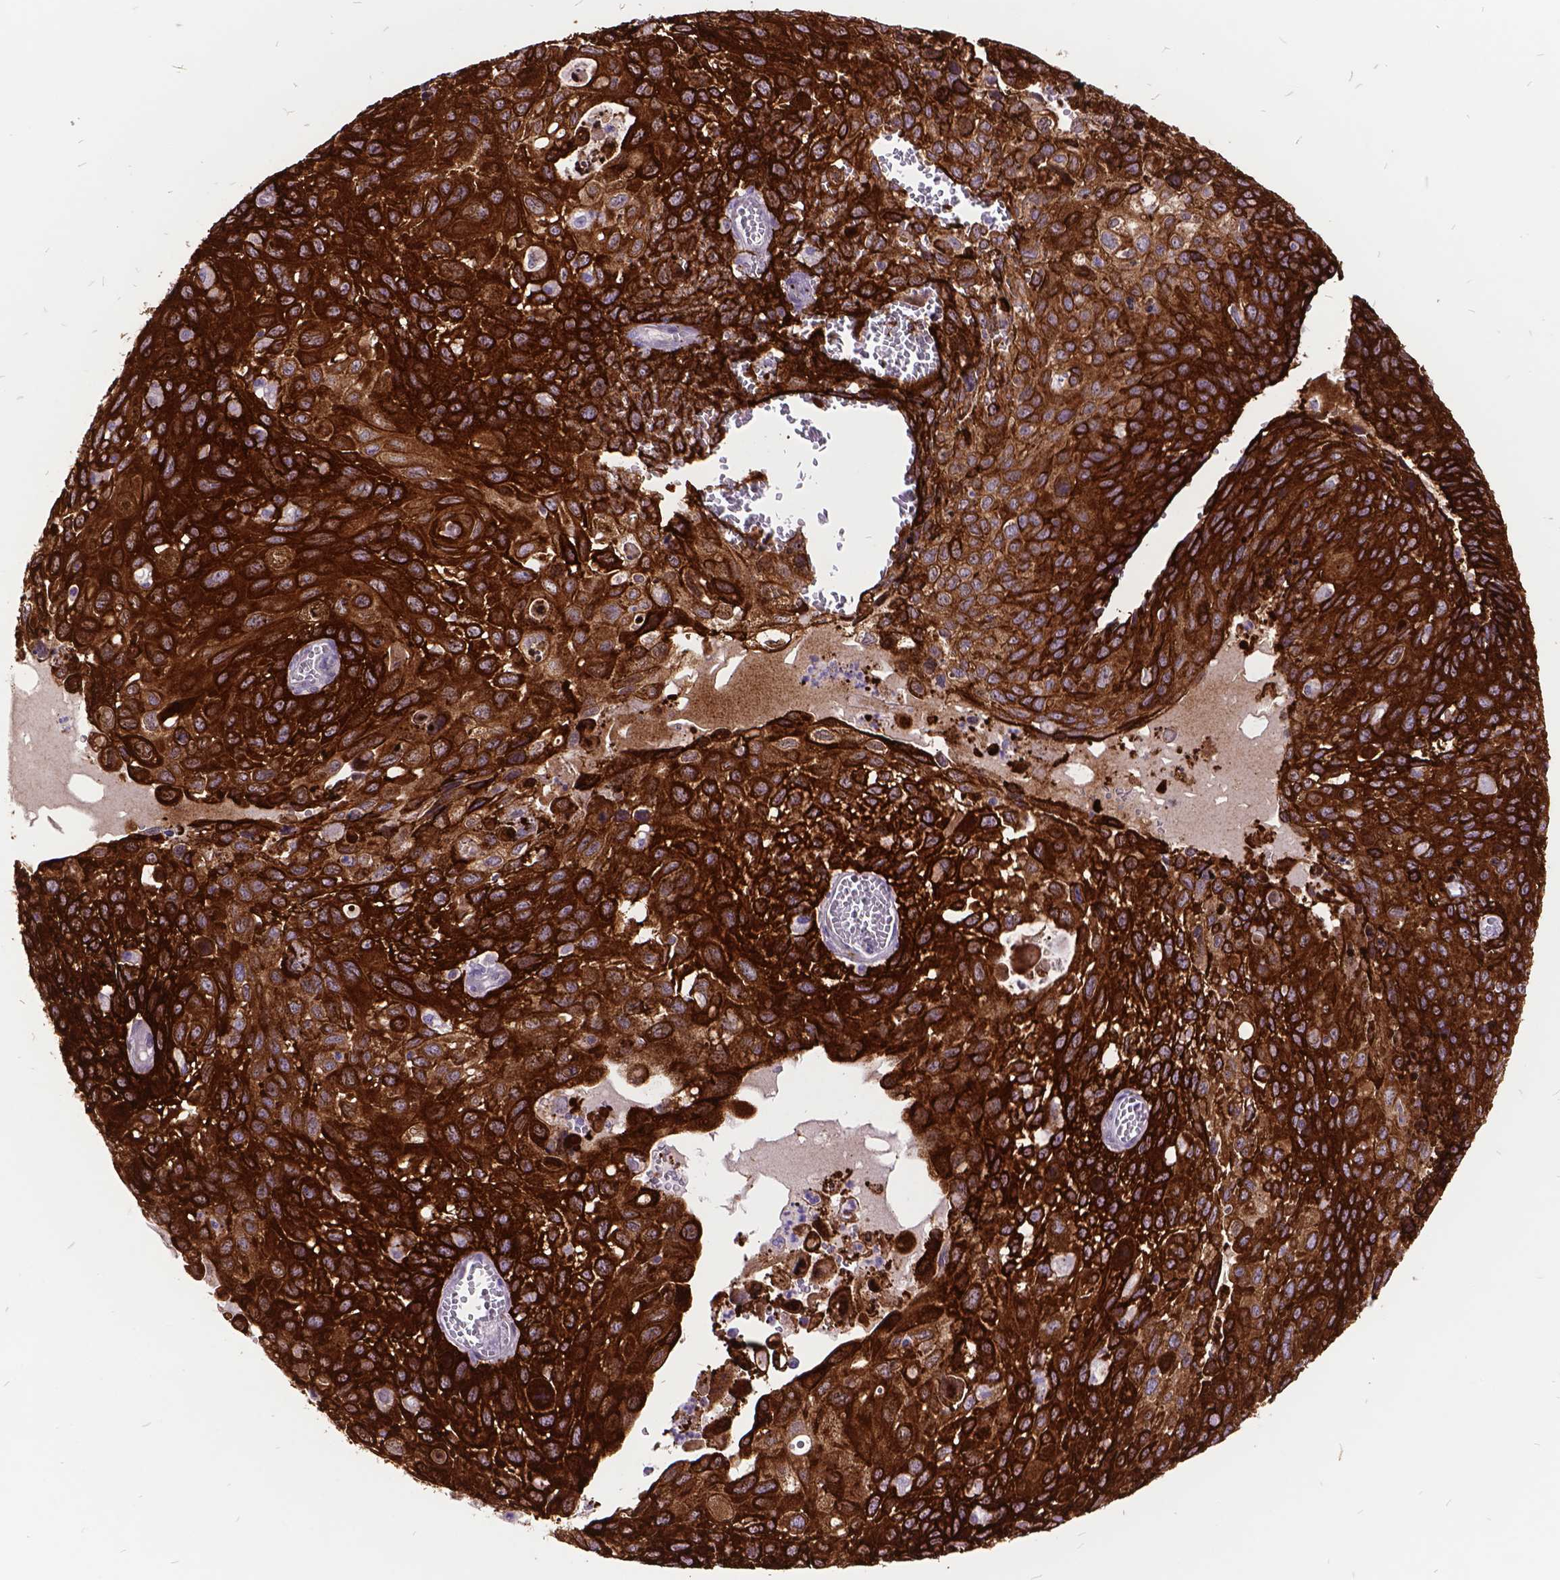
{"staining": {"intensity": "strong", "quantity": ">75%", "location": "cytoplasmic/membranous"}, "tissue": "cervical cancer", "cell_type": "Tumor cells", "image_type": "cancer", "snomed": [{"axis": "morphology", "description": "Squamous cell carcinoma, NOS"}, {"axis": "topography", "description": "Cervix"}], "caption": "Immunohistochemical staining of human cervical cancer (squamous cell carcinoma) demonstrates strong cytoplasmic/membranous protein staining in about >75% of tumor cells.", "gene": "GRB7", "patient": {"sex": "female", "age": 70}}